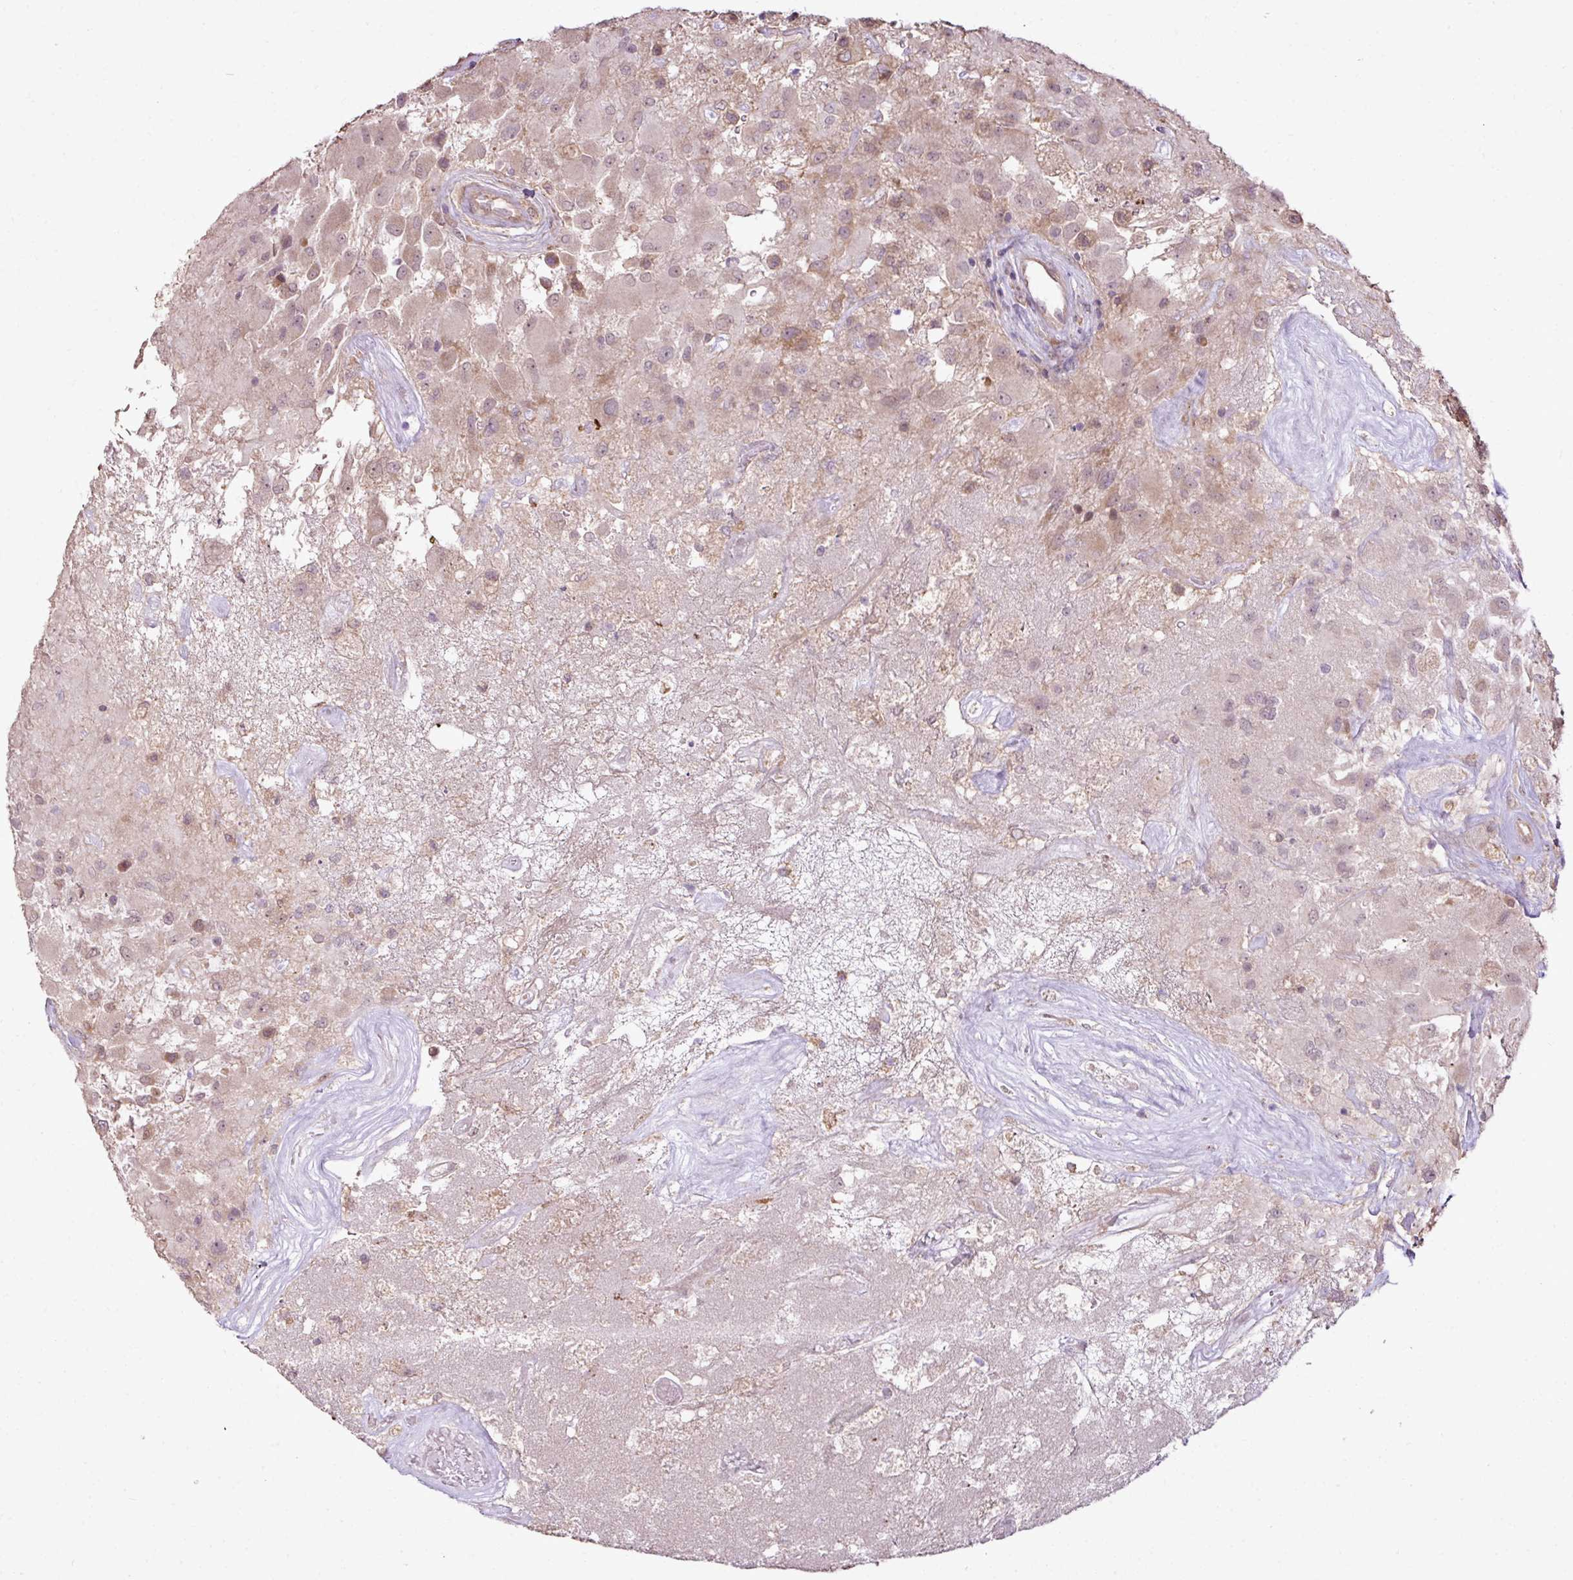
{"staining": {"intensity": "weak", "quantity": "<25%", "location": "cytoplasmic/membranous"}, "tissue": "glioma", "cell_type": "Tumor cells", "image_type": "cancer", "snomed": [{"axis": "morphology", "description": "Glioma, malignant, High grade"}, {"axis": "topography", "description": "Brain"}], "caption": "This is an immunohistochemistry photomicrograph of human high-grade glioma (malignant). There is no positivity in tumor cells.", "gene": "DNAAF4", "patient": {"sex": "female", "age": 67}}